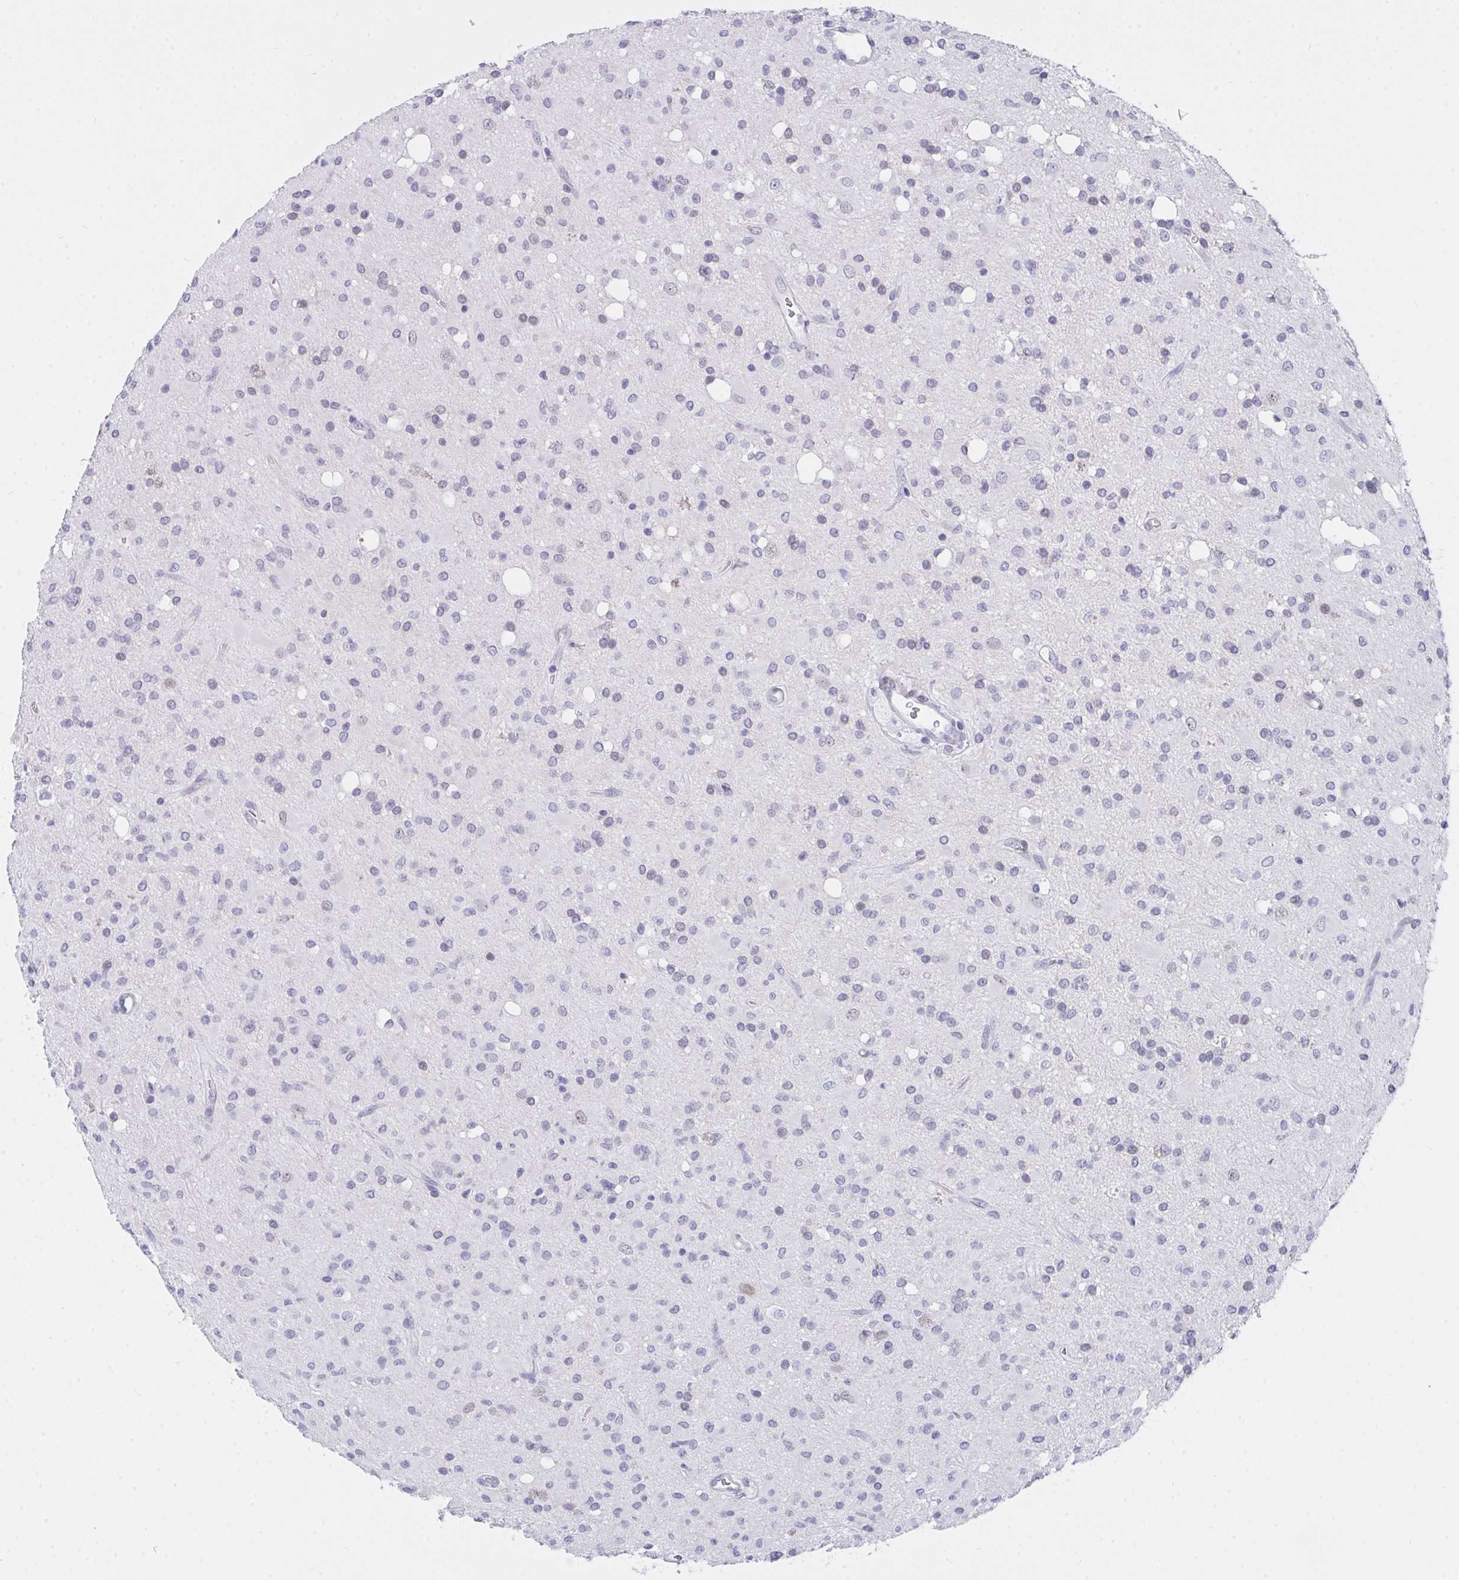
{"staining": {"intensity": "negative", "quantity": "none", "location": "none"}, "tissue": "glioma", "cell_type": "Tumor cells", "image_type": "cancer", "snomed": [{"axis": "morphology", "description": "Glioma, malignant, Low grade"}, {"axis": "topography", "description": "Brain"}], "caption": "This is an immunohistochemistry image of low-grade glioma (malignant). There is no expression in tumor cells.", "gene": "FBXL22", "patient": {"sex": "female", "age": 33}}